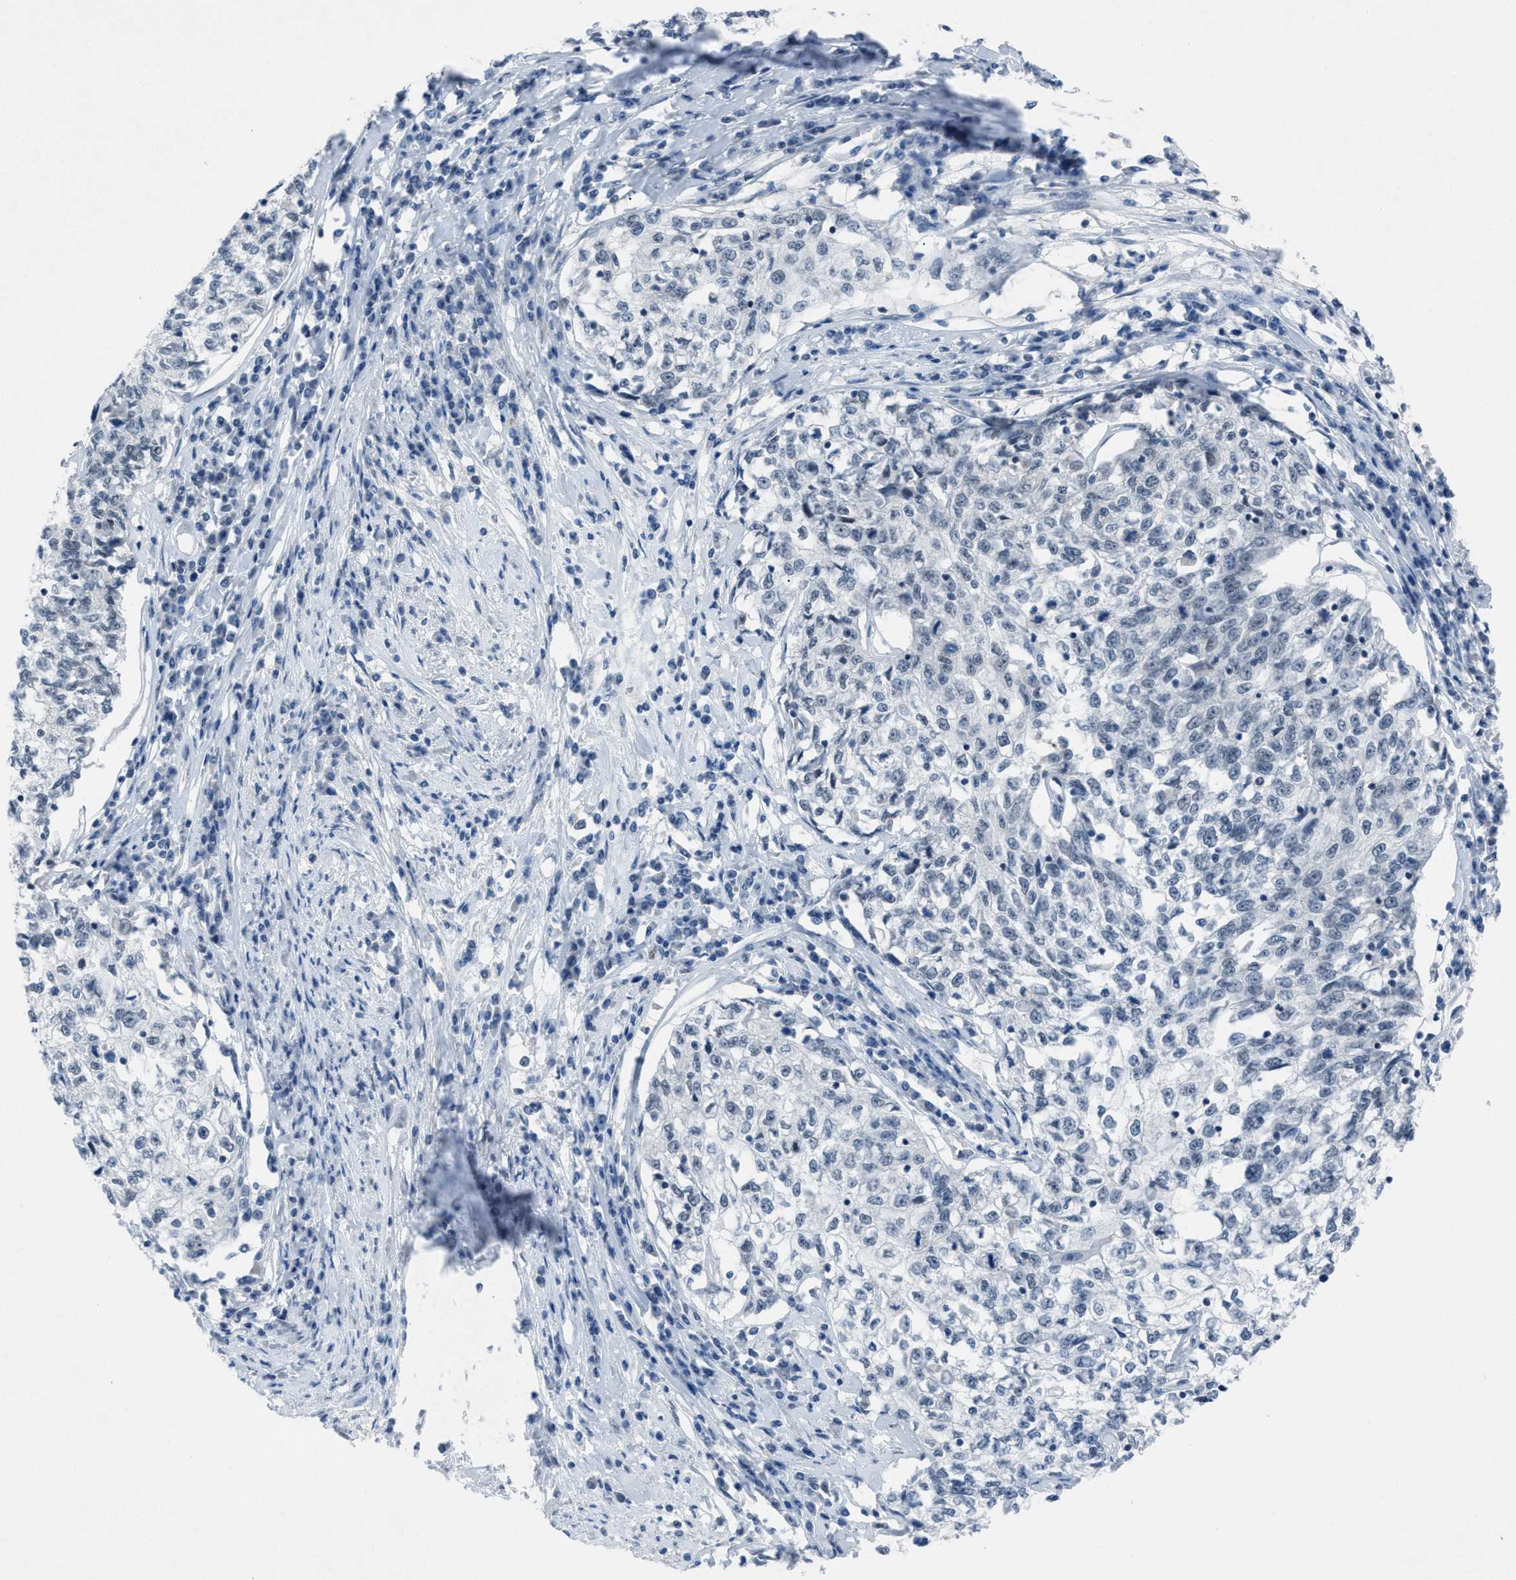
{"staining": {"intensity": "negative", "quantity": "none", "location": "none"}, "tissue": "cervical cancer", "cell_type": "Tumor cells", "image_type": "cancer", "snomed": [{"axis": "morphology", "description": "Squamous cell carcinoma, NOS"}, {"axis": "topography", "description": "Cervix"}], "caption": "Tumor cells show no significant protein staining in cervical cancer.", "gene": "ANAPC11", "patient": {"sex": "female", "age": 57}}